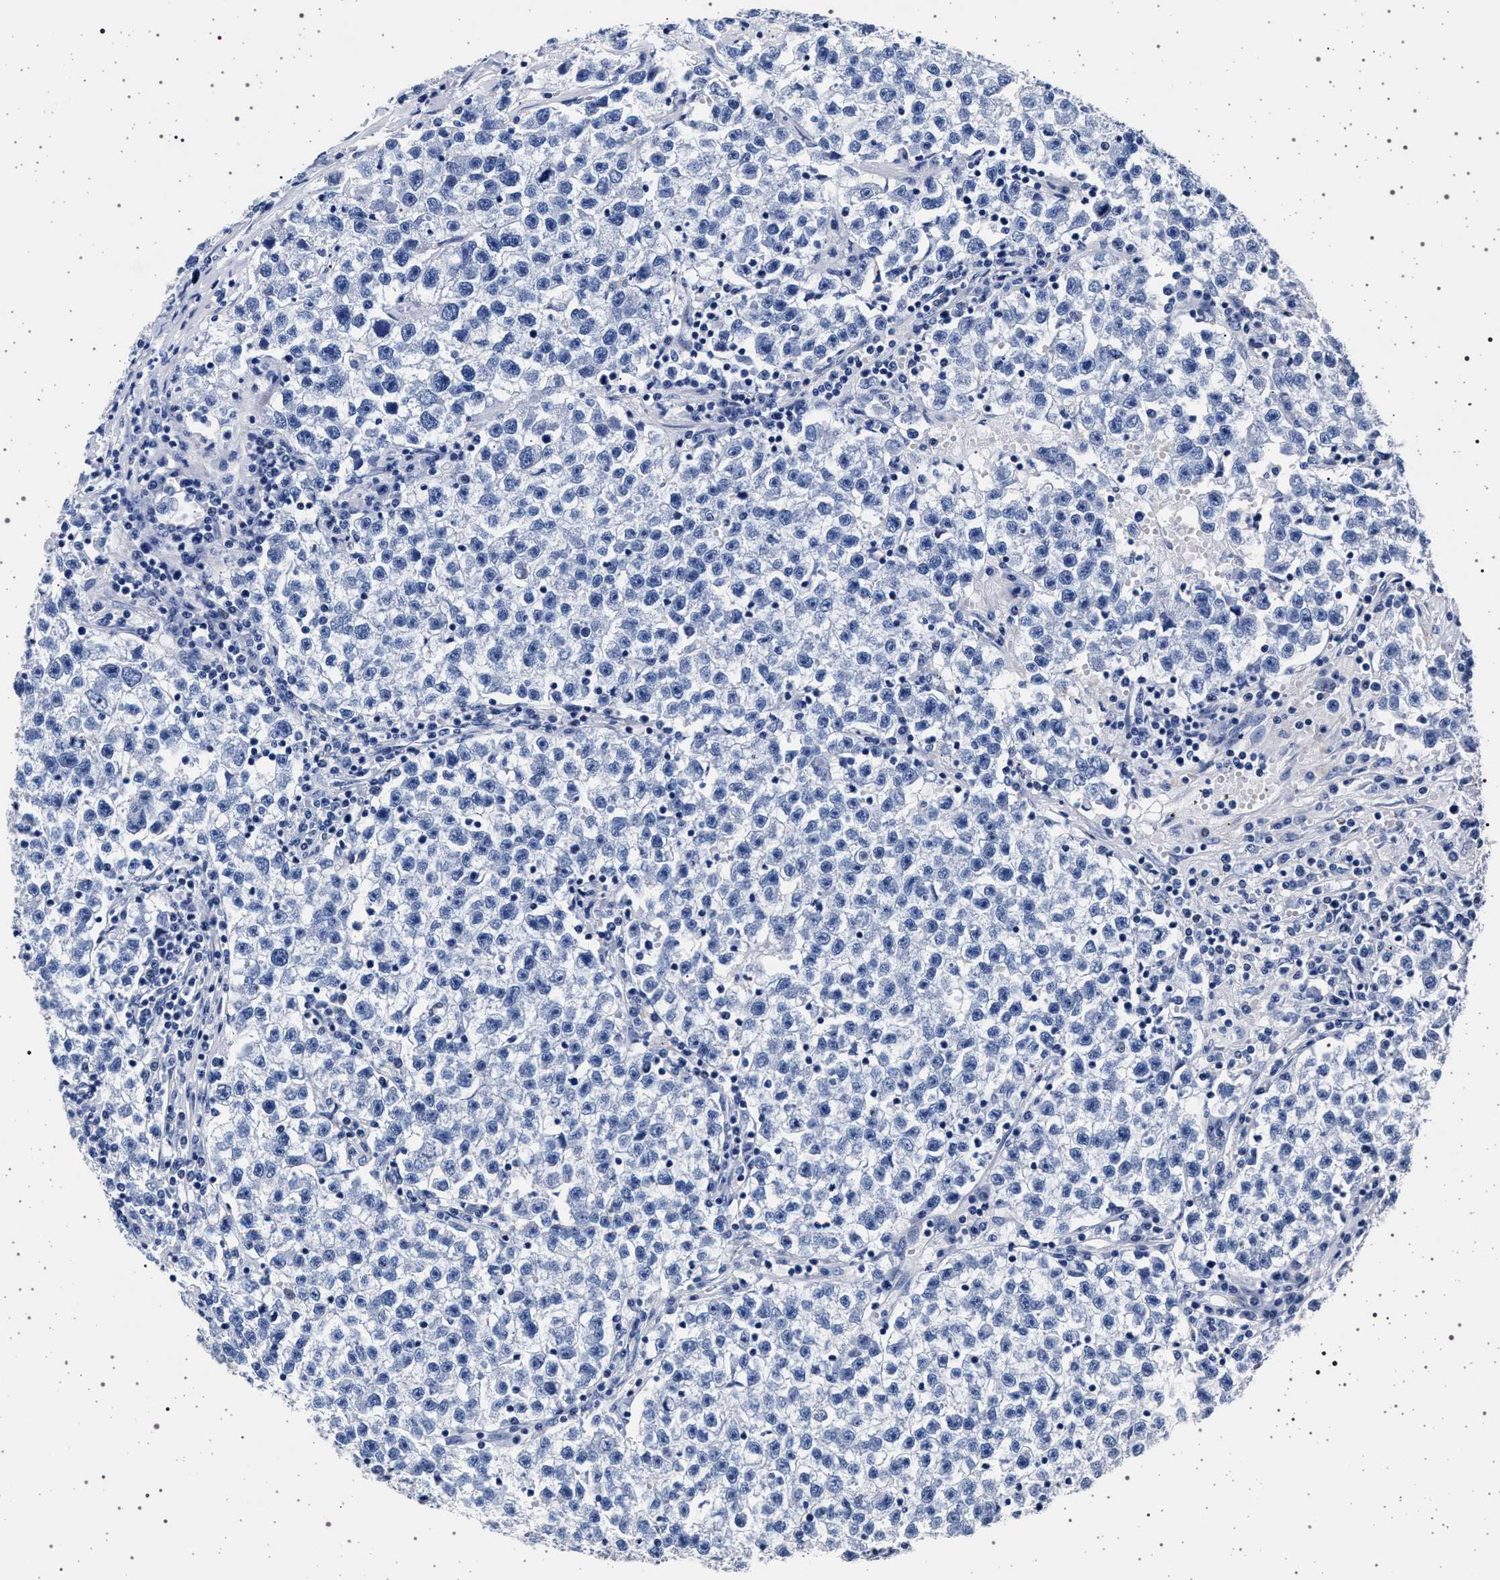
{"staining": {"intensity": "negative", "quantity": "none", "location": "none"}, "tissue": "testis cancer", "cell_type": "Tumor cells", "image_type": "cancer", "snomed": [{"axis": "morphology", "description": "Seminoma, NOS"}, {"axis": "topography", "description": "Testis"}], "caption": "Image shows no significant protein expression in tumor cells of testis seminoma. Nuclei are stained in blue.", "gene": "SLC9A1", "patient": {"sex": "male", "age": 22}}